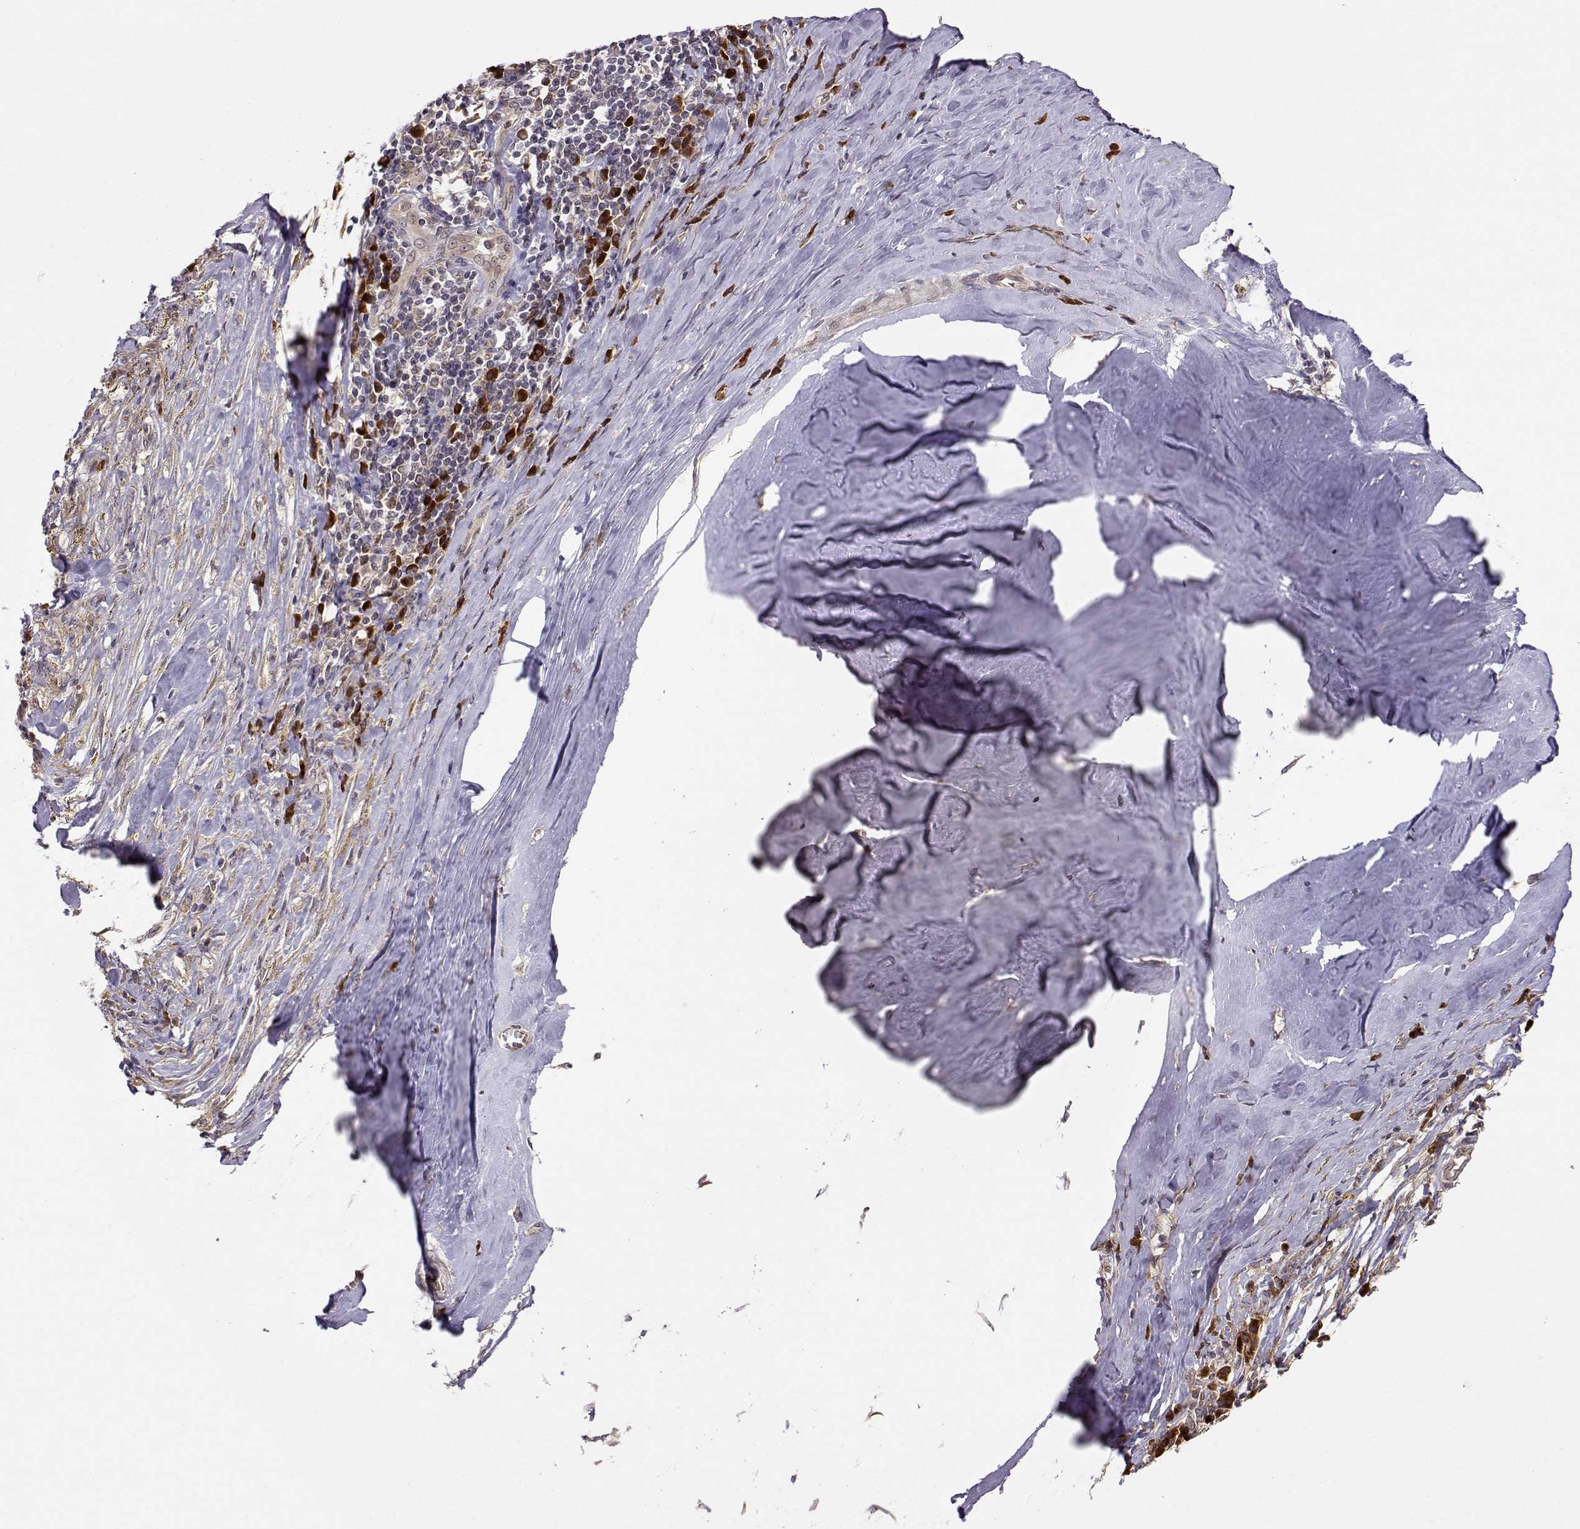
{"staining": {"intensity": "weak", "quantity": "25%-75%", "location": "cytoplasmic/membranous"}, "tissue": "melanoma", "cell_type": "Tumor cells", "image_type": "cancer", "snomed": [{"axis": "morphology", "description": "Malignant melanoma, NOS"}, {"axis": "topography", "description": "Skin"}], "caption": "IHC (DAB (3,3'-diaminobenzidine)) staining of human malignant melanoma reveals weak cytoplasmic/membranous protein staining in approximately 25%-75% of tumor cells.", "gene": "ERGIC2", "patient": {"sex": "female", "age": 91}}